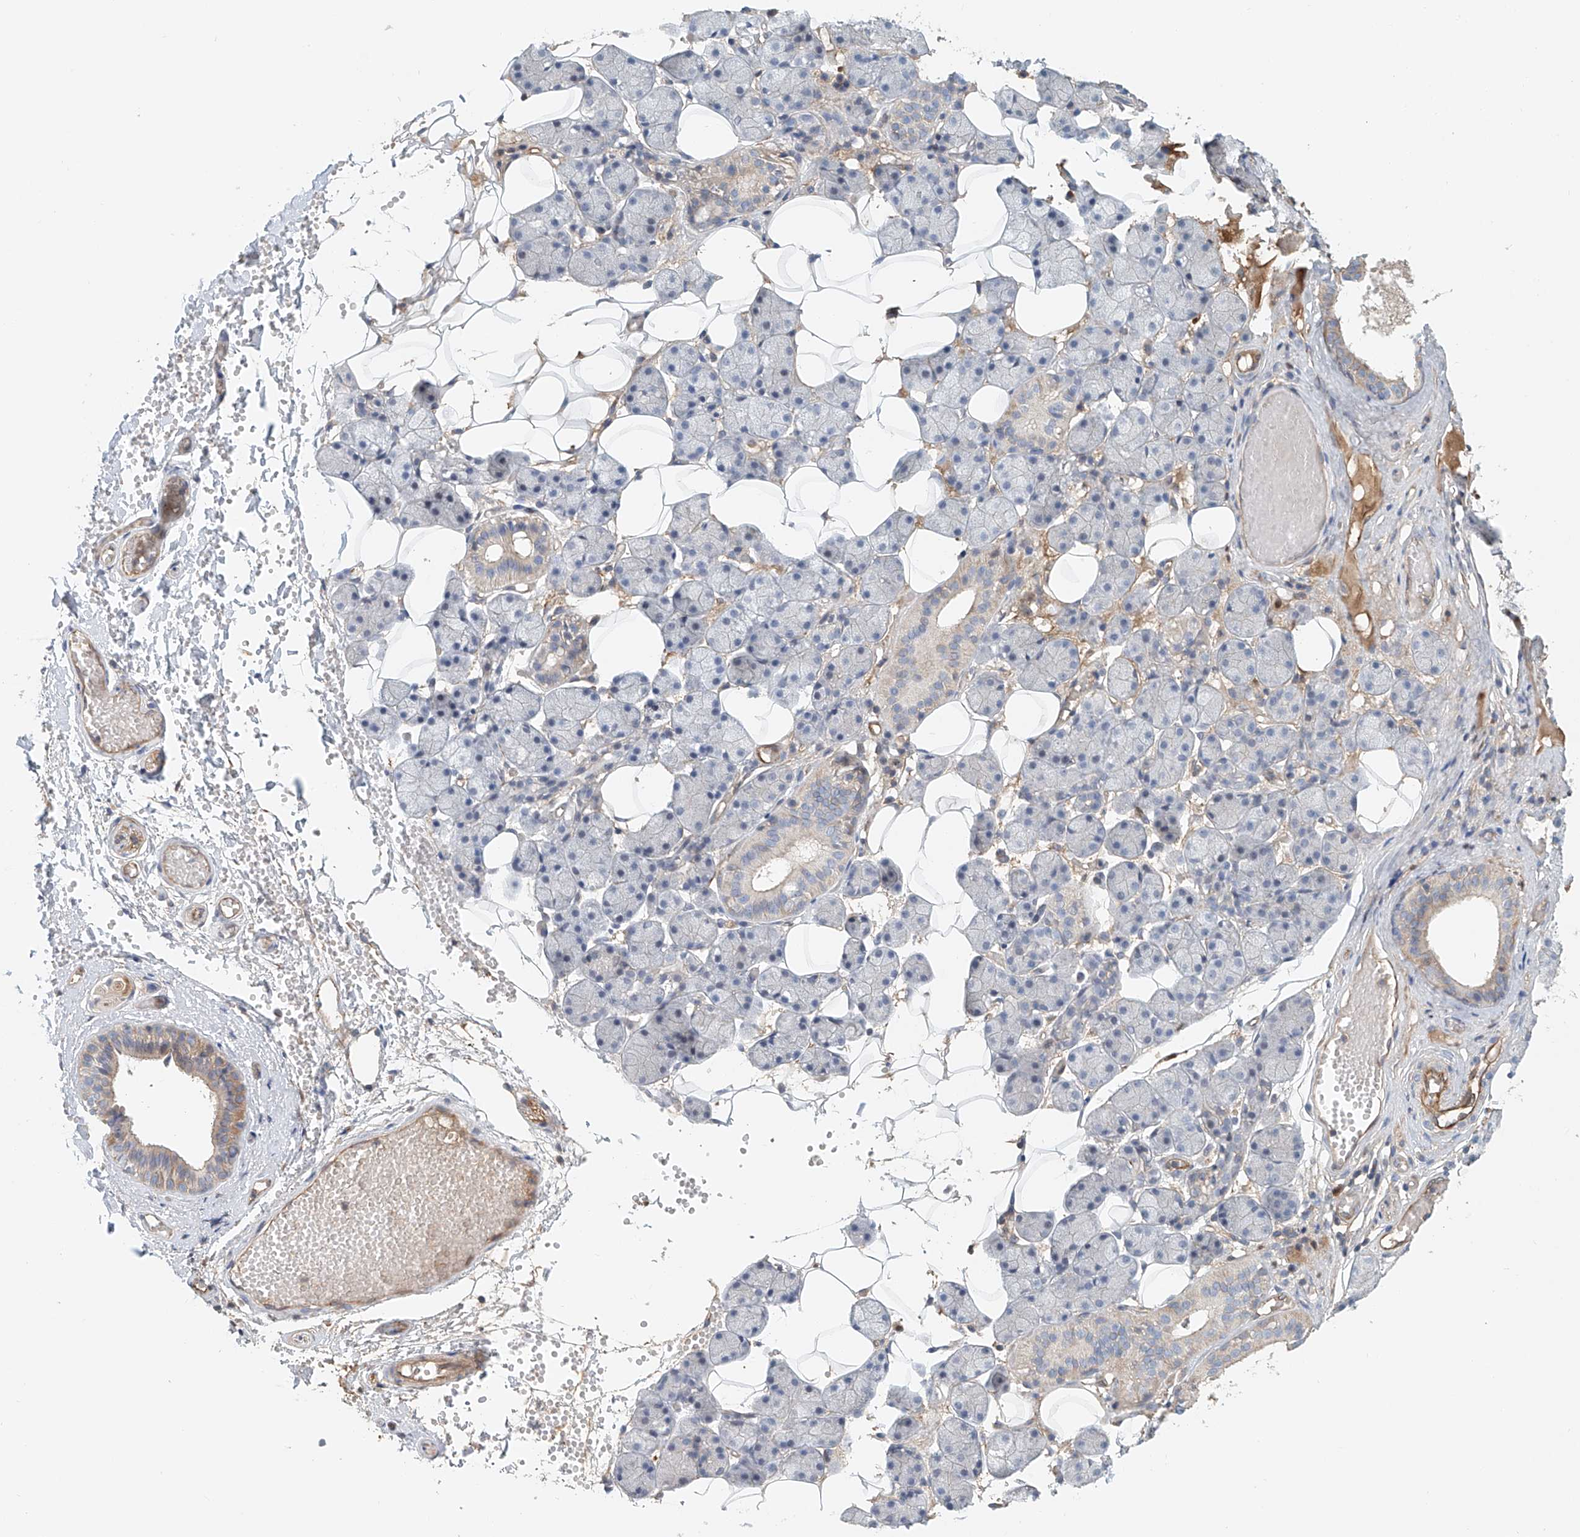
{"staining": {"intensity": "weak", "quantity": "<25%", "location": "cytoplasmic/membranous"}, "tissue": "salivary gland", "cell_type": "Glandular cells", "image_type": "normal", "snomed": [{"axis": "morphology", "description": "Normal tissue, NOS"}, {"axis": "topography", "description": "Salivary gland"}], "caption": "Immunohistochemistry (IHC) histopathology image of benign salivary gland: human salivary gland stained with DAB reveals no significant protein positivity in glandular cells.", "gene": "FRYL", "patient": {"sex": "female", "age": 33}}